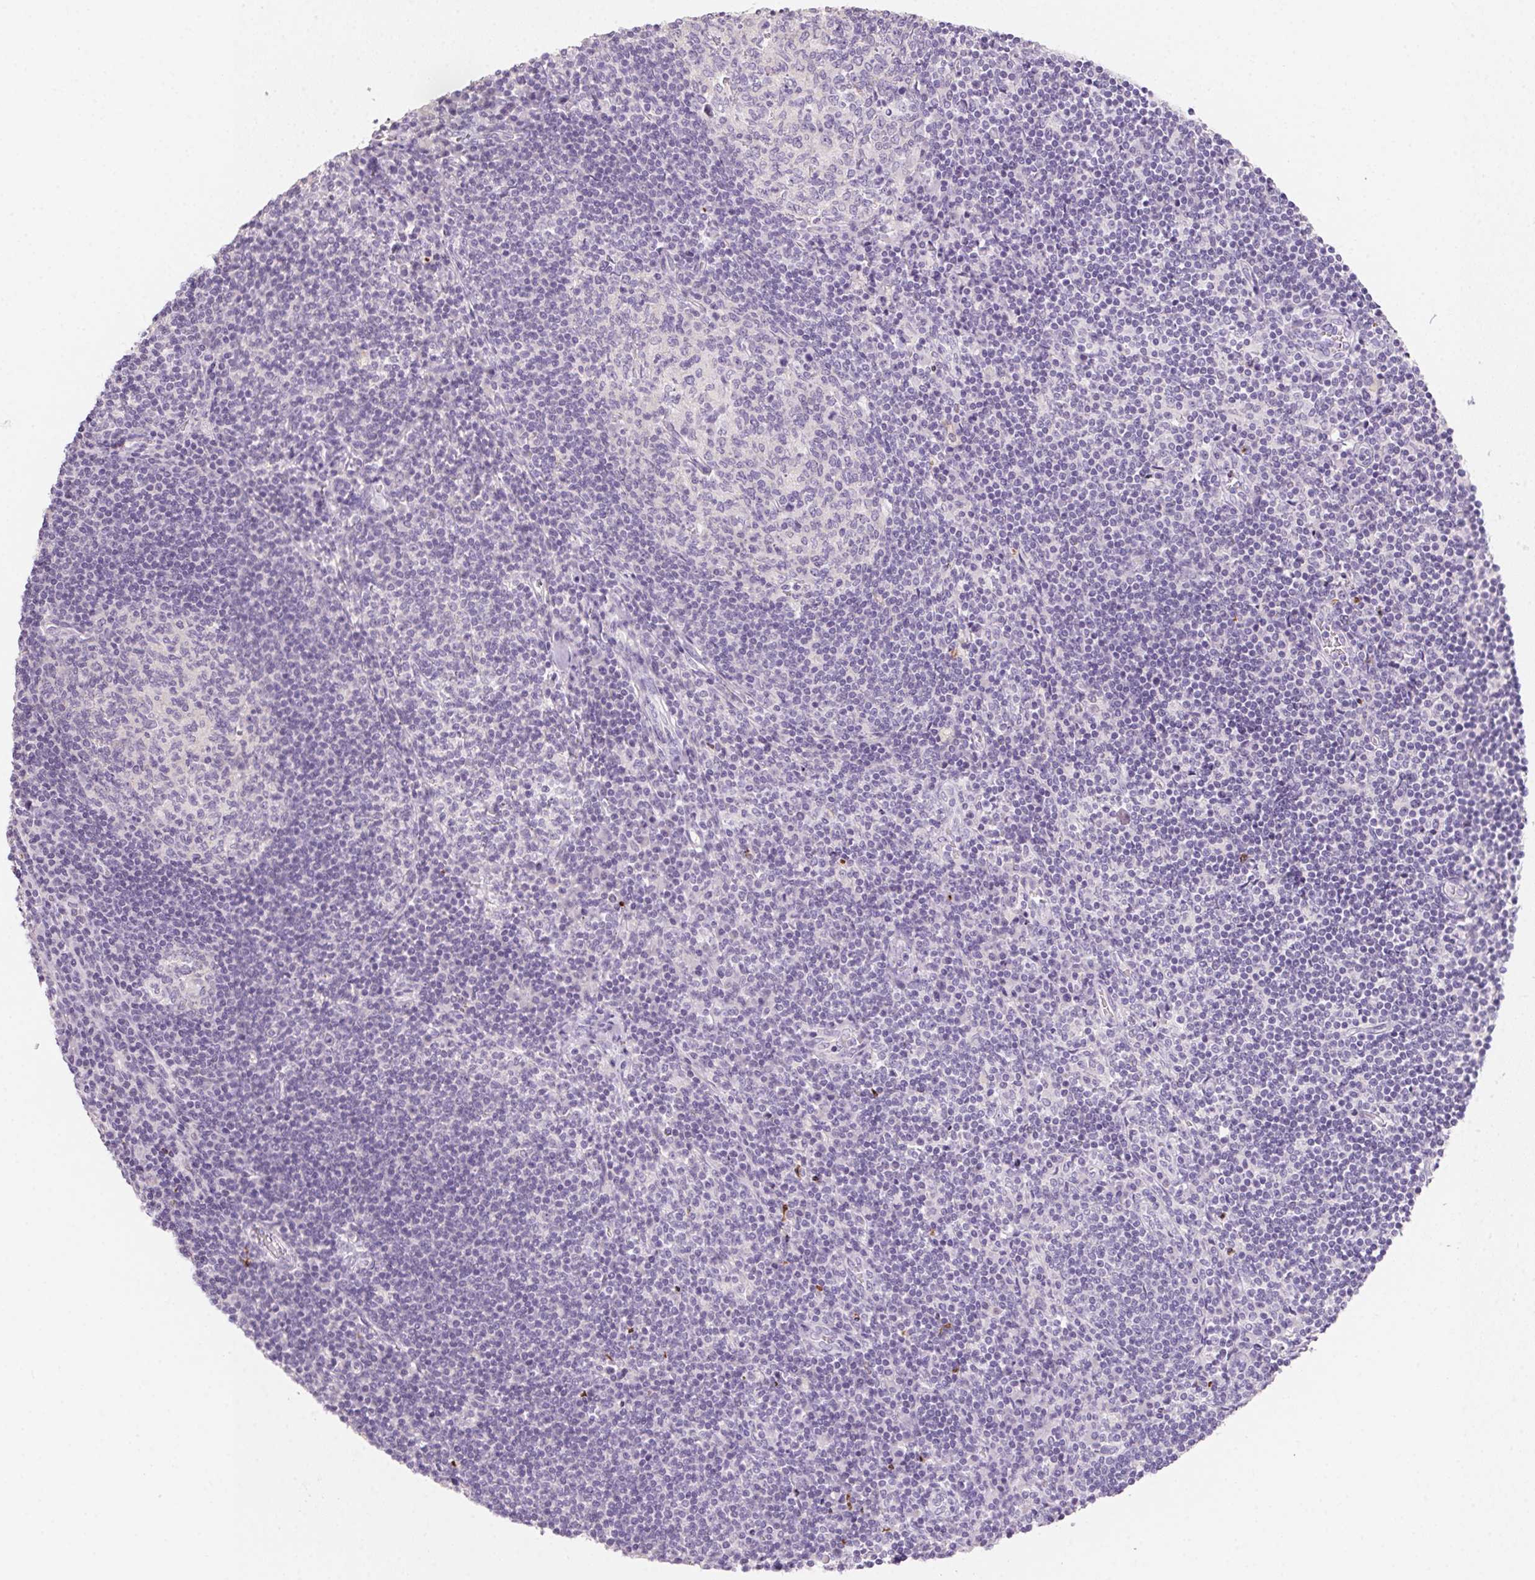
{"staining": {"intensity": "negative", "quantity": "none", "location": "none"}, "tissue": "lymph node", "cell_type": "Germinal center cells", "image_type": "normal", "snomed": [{"axis": "morphology", "description": "Normal tissue, NOS"}, {"axis": "topography", "description": "Lymph node"}], "caption": "This is an IHC histopathology image of unremarkable lymph node. There is no expression in germinal center cells.", "gene": "MYL4", "patient": {"sex": "male", "age": 67}}